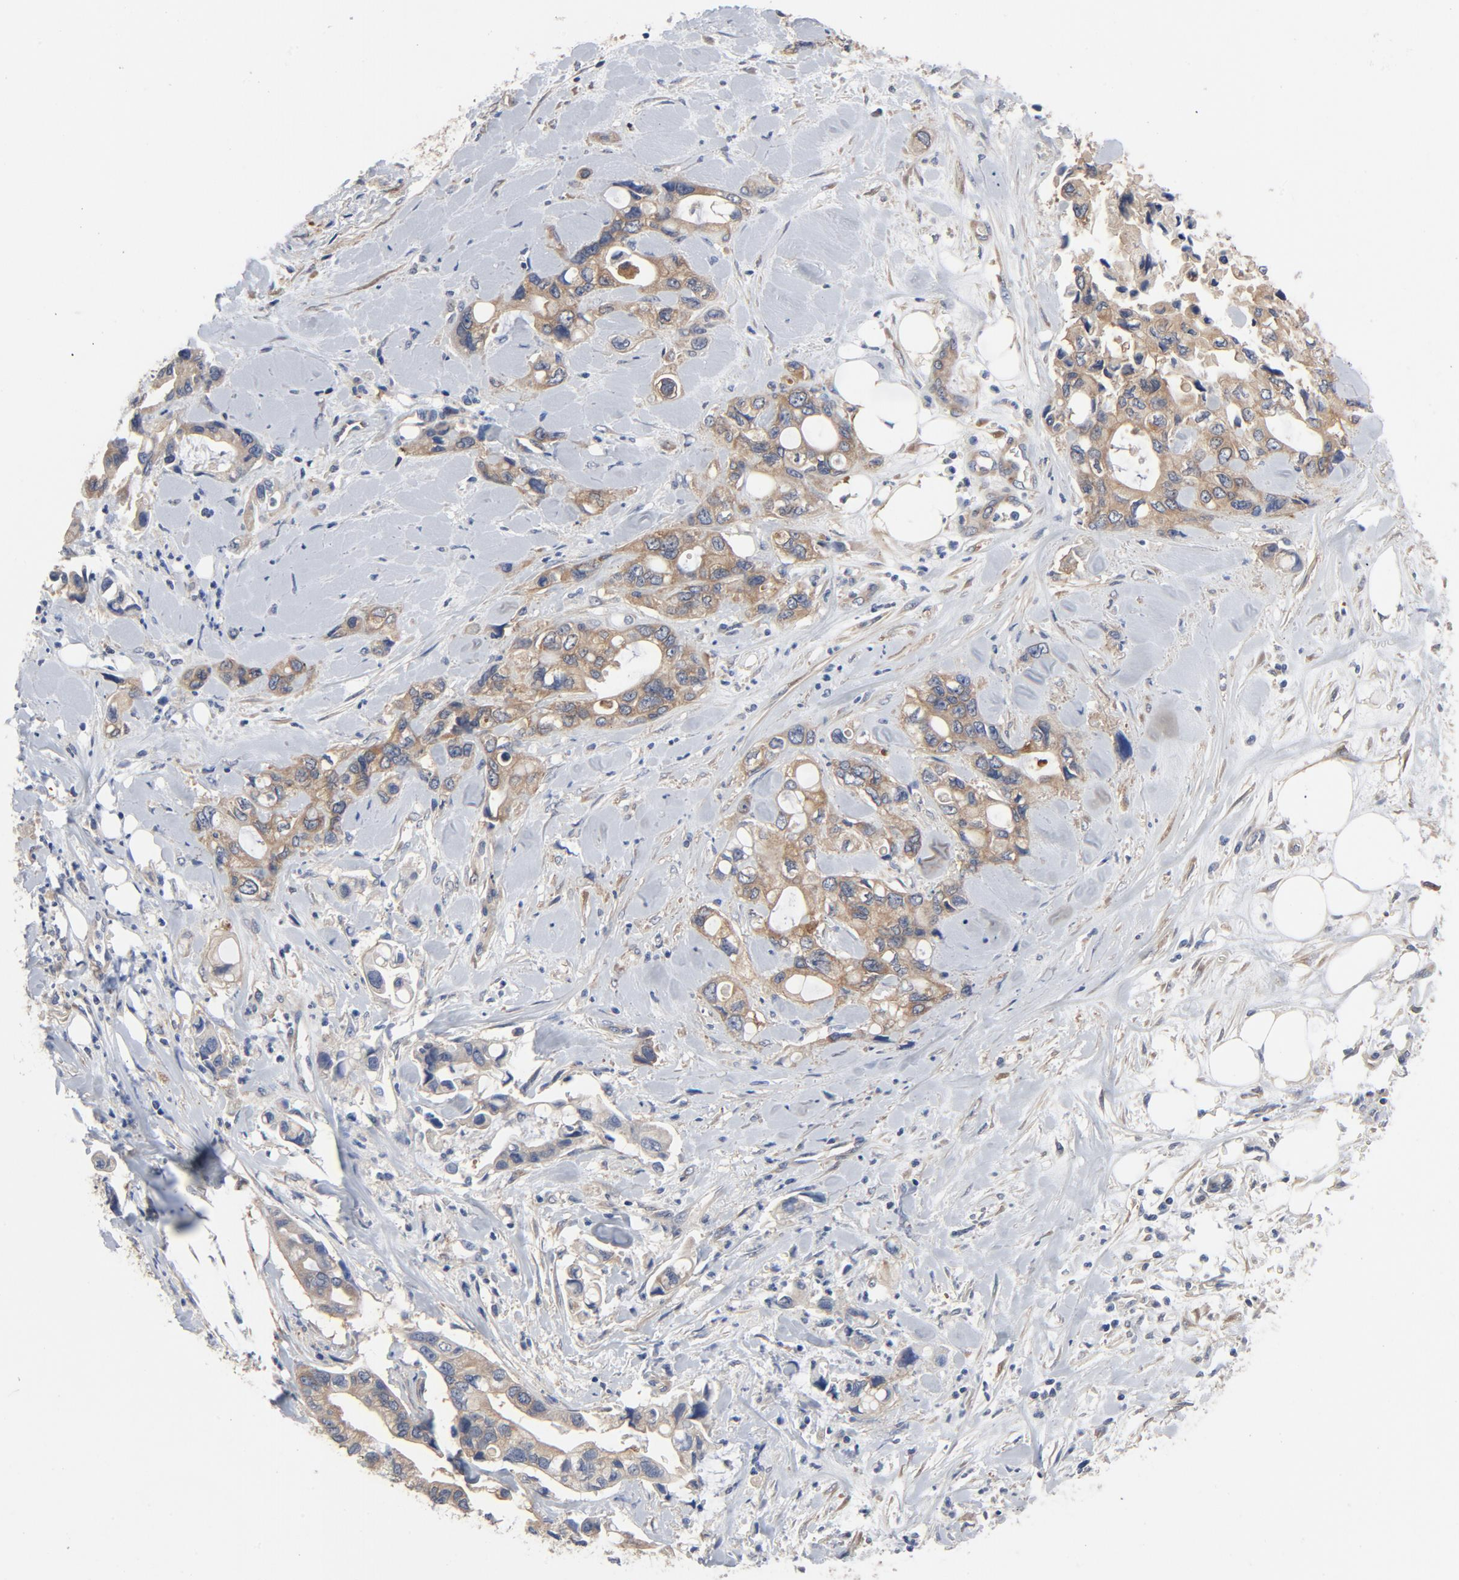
{"staining": {"intensity": "moderate", "quantity": ">75%", "location": "cytoplasmic/membranous"}, "tissue": "pancreatic cancer", "cell_type": "Tumor cells", "image_type": "cancer", "snomed": [{"axis": "morphology", "description": "Adenocarcinoma, NOS"}, {"axis": "topography", "description": "Pancreas"}], "caption": "Immunohistochemistry (IHC) photomicrograph of human adenocarcinoma (pancreatic) stained for a protein (brown), which reveals medium levels of moderate cytoplasmic/membranous staining in approximately >75% of tumor cells.", "gene": "DYNLT3", "patient": {"sex": "male", "age": 70}}